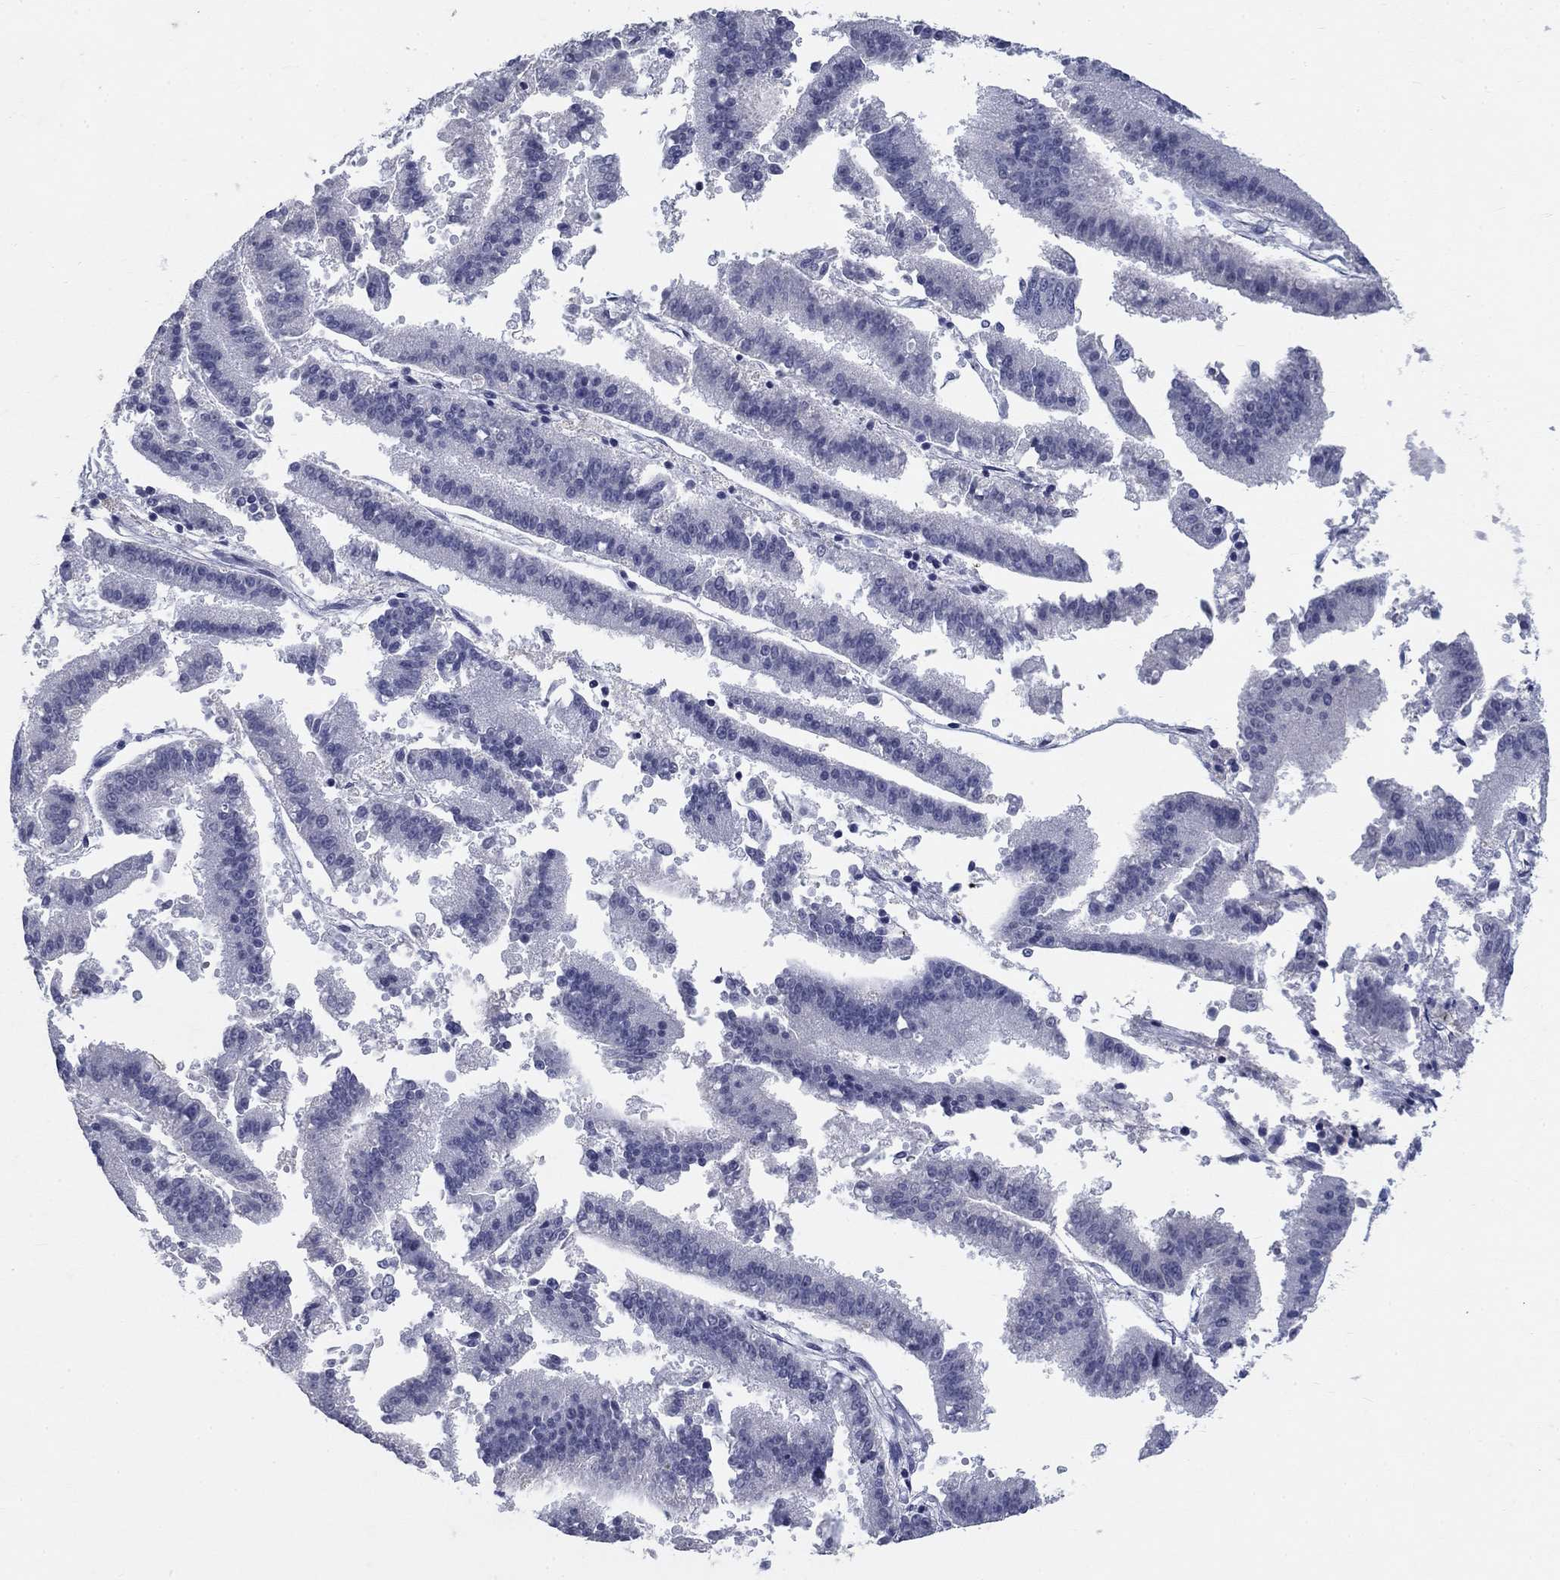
{"staining": {"intensity": "negative", "quantity": "none", "location": "none"}, "tissue": "endometrial cancer", "cell_type": "Tumor cells", "image_type": "cancer", "snomed": [{"axis": "morphology", "description": "Adenocarcinoma, NOS"}, {"axis": "topography", "description": "Endometrium"}], "caption": "IHC of human endometrial cancer (adenocarcinoma) shows no positivity in tumor cells.", "gene": "ELAVL4", "patient": {"sex": "female", "age": 66}}